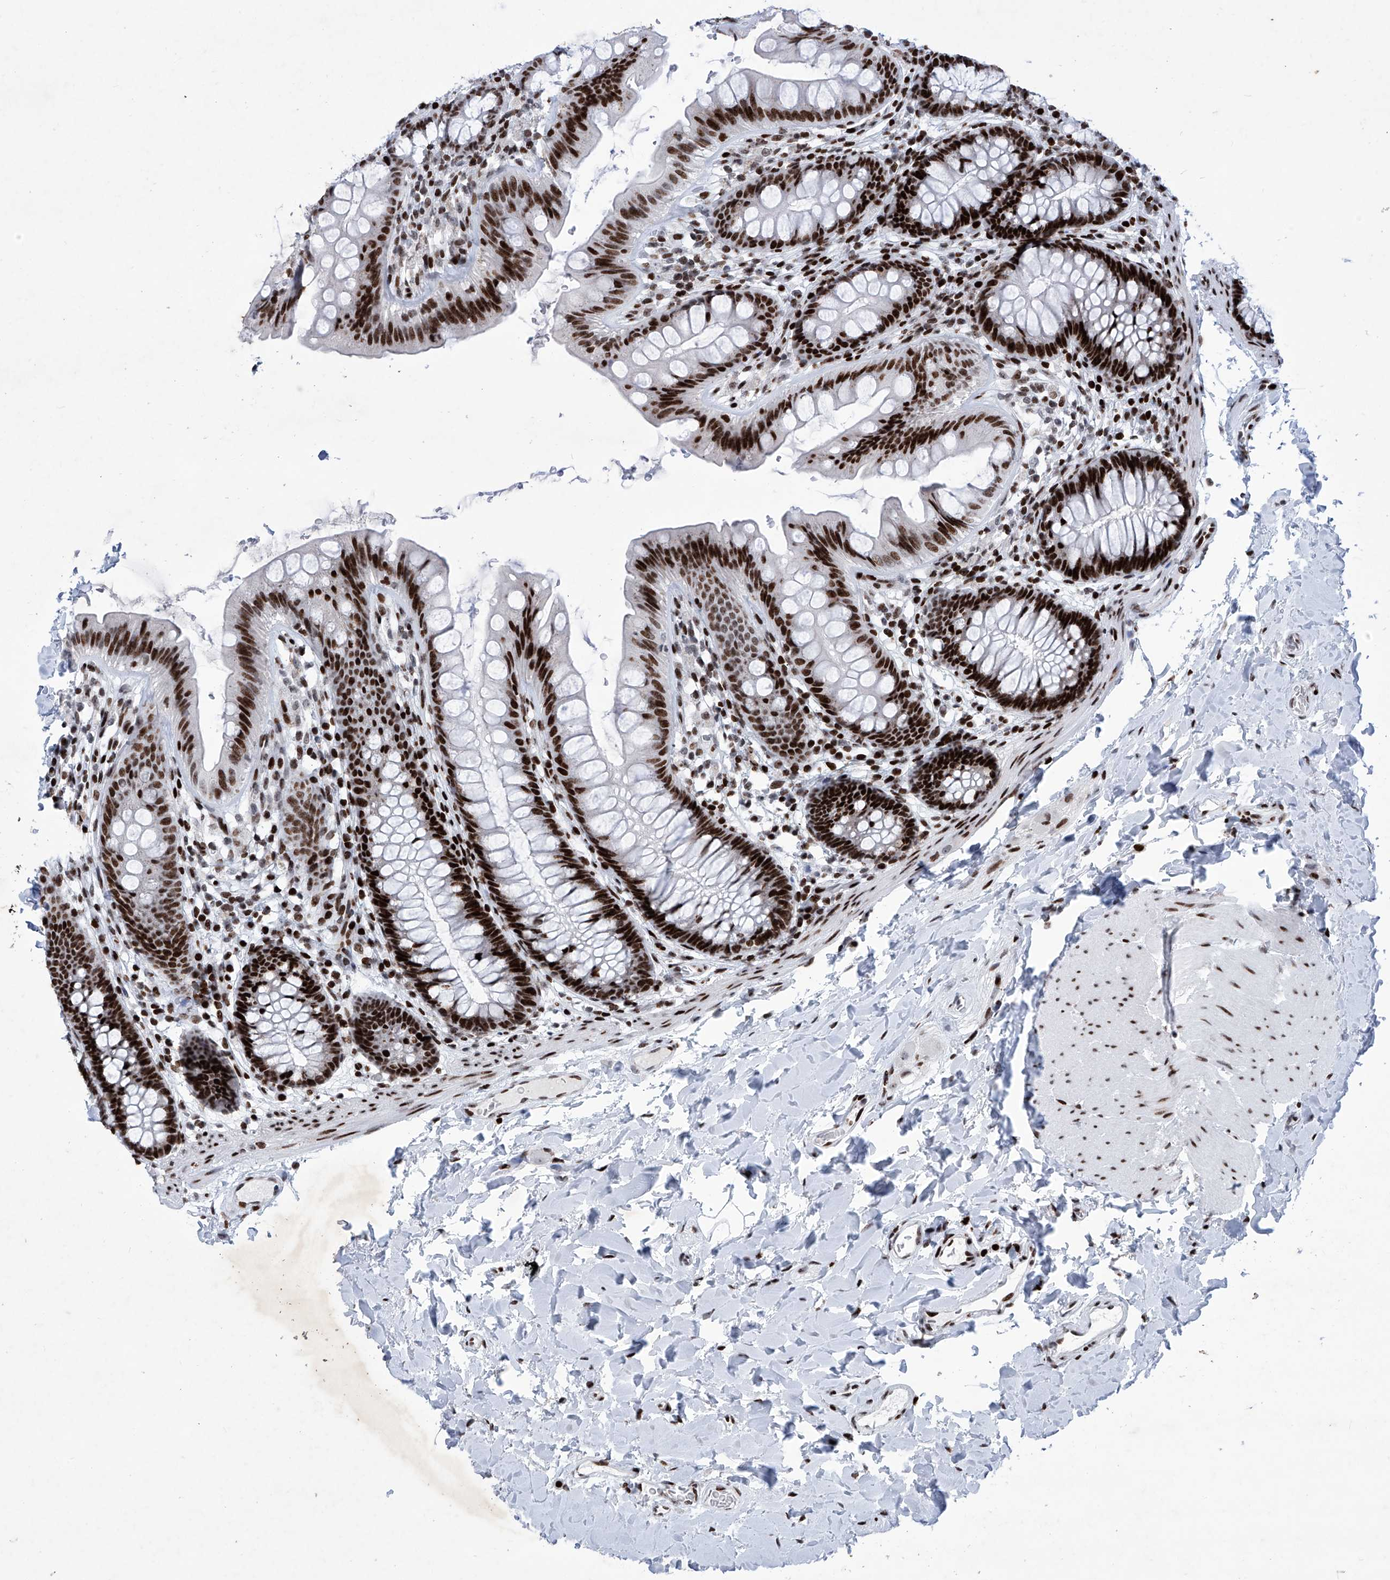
{"staining": {"intensity": "strong", "quantity": ">75%", "location": "nuclear"}, "tissue": "colon", "cell_type": "Endothelial cells", "image_type": "normal", "snomed": [{"axis": "morphology", "description": "Normal tissue, NOS"}, {"axis": "topography", "description": "Colon"}], "caption": "Colon stained with DAB immunohistochemistry (IHC) demonstrates high levels of strong nuclear expression in about >75% of endothelial cells.", "gene": "HEY2", "patient": {"sex": "female", "age": 62}}